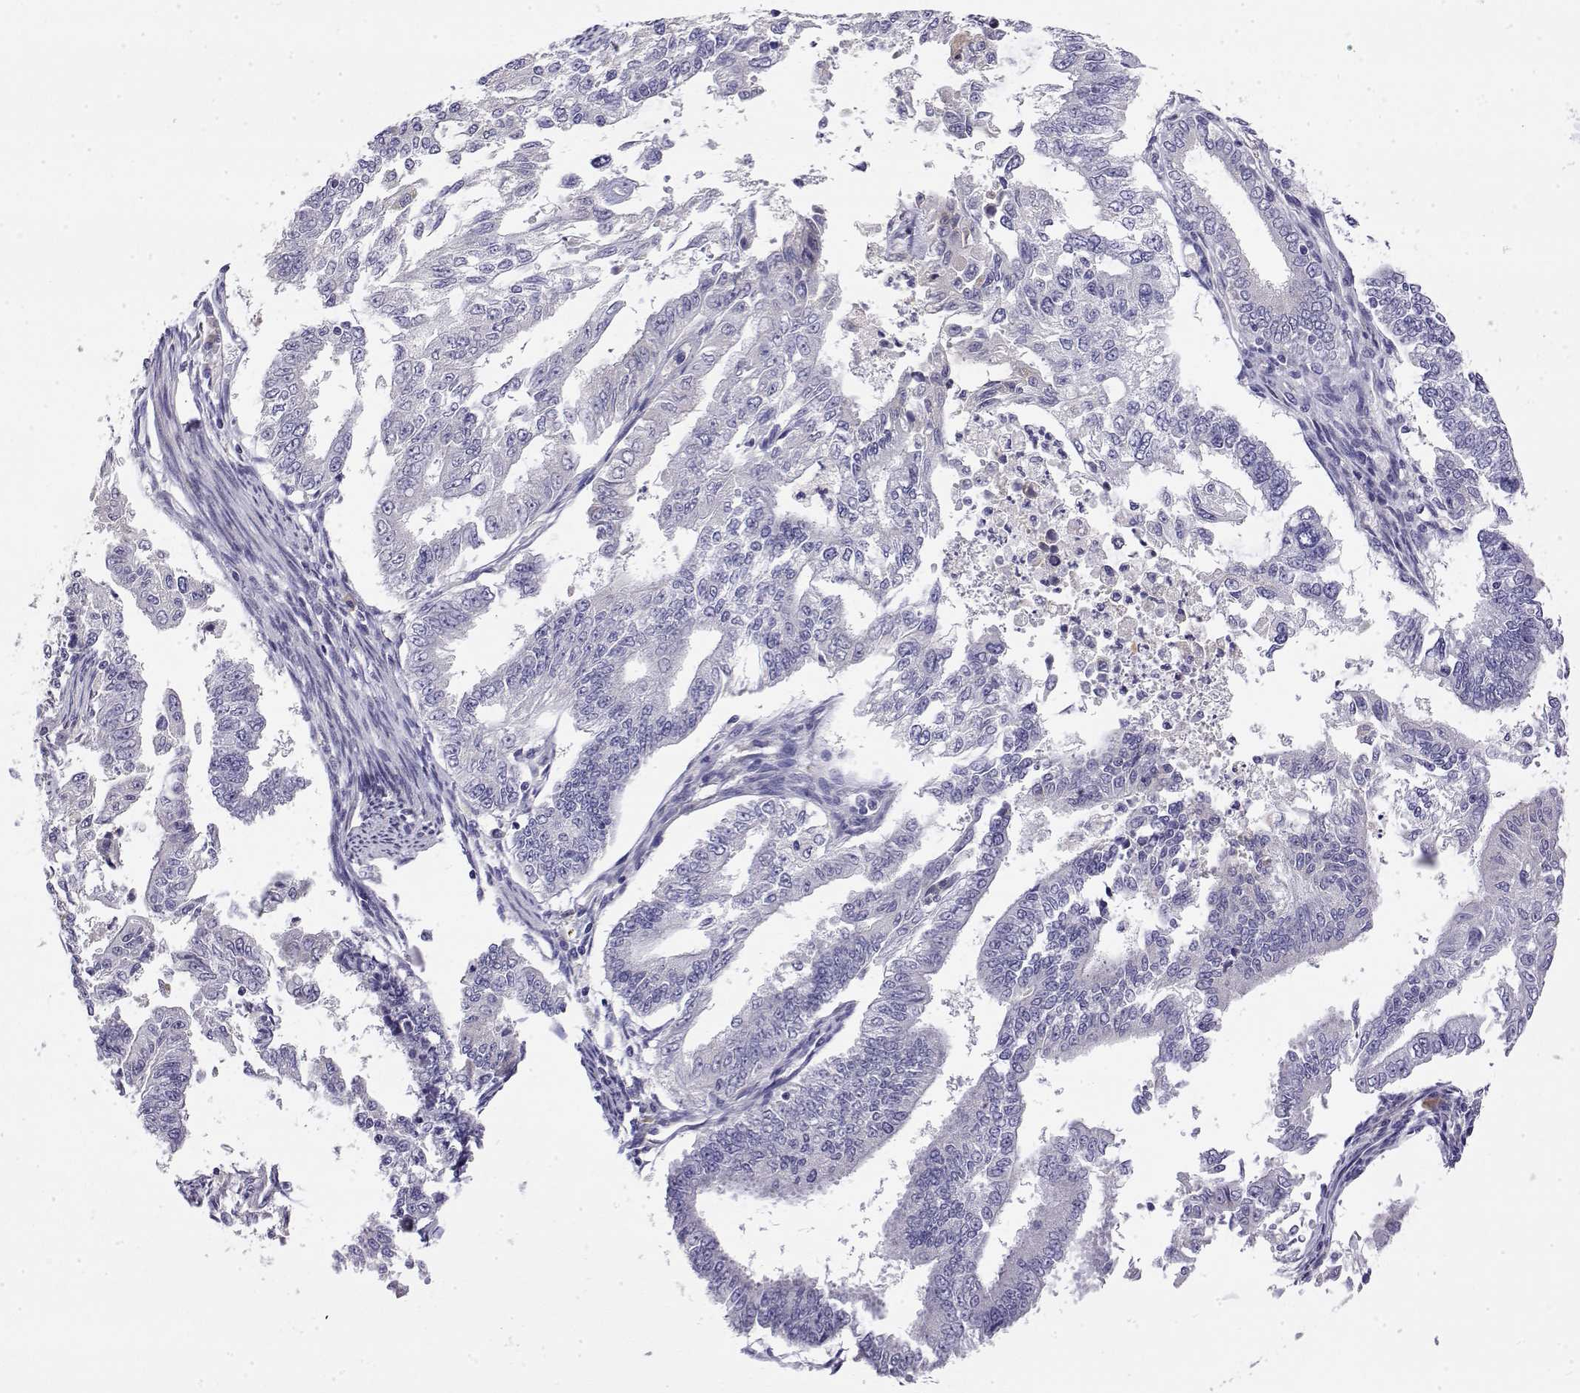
{"staining": {"intensity": "negative", "quantity": "none", "location": "none"}, "tissue": "endometrial cancer", "cell_type": "Tumor cells", "image_type": "cancer", "snomed": [{"axis": "morphology", "description": "Adenocarcinoma, NOS"}, {"axis": "topography", "description": "Uterus"}], "caption": "The image reveals no staining of tumor cells in endometrial cancer.", "gene": "LY6D", "patient": {"sex": "female", "age": 59}}